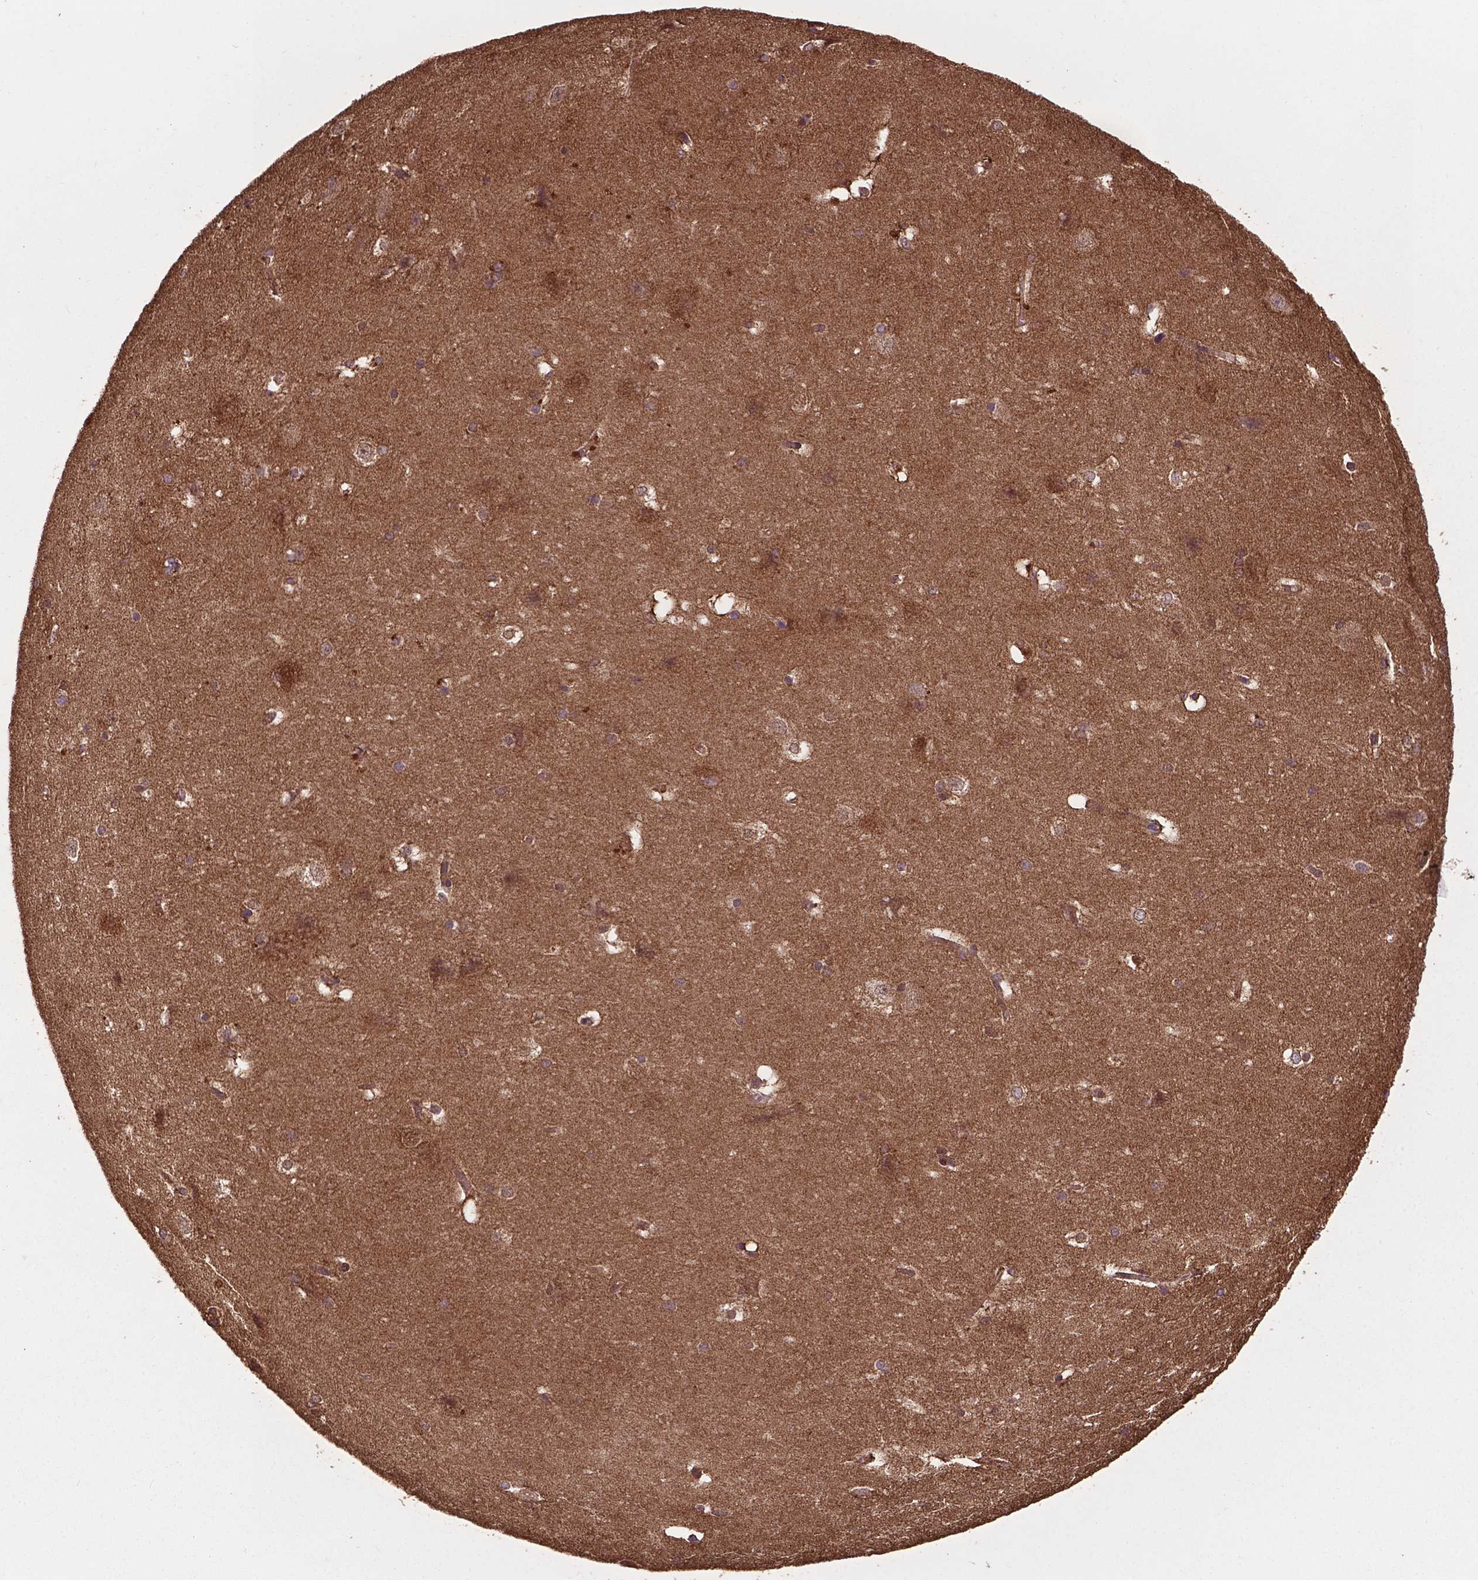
{"staining": {"intensity": "weak", "quantity": "<25%", "location": "cytoplasmic/membranous"}, "tissue": "hippocampus", "cell_type": "Glial cells", "image_type": "normal", "snomed": [{"axis": "morphology", "description": "Normal tissue, NOS"}, {"axis": "topography", "description": "Cerebral cortex"}, {"axis": "topography", "description": "Hippocampus"}], "caption": "A high-resolution histopathology image shows immunohistochemistry staining of normal hippocampus, which shows no significant expression in glial cells.", "gene": "SMAD3", "patient": {"sex": "female", "age": 19}}